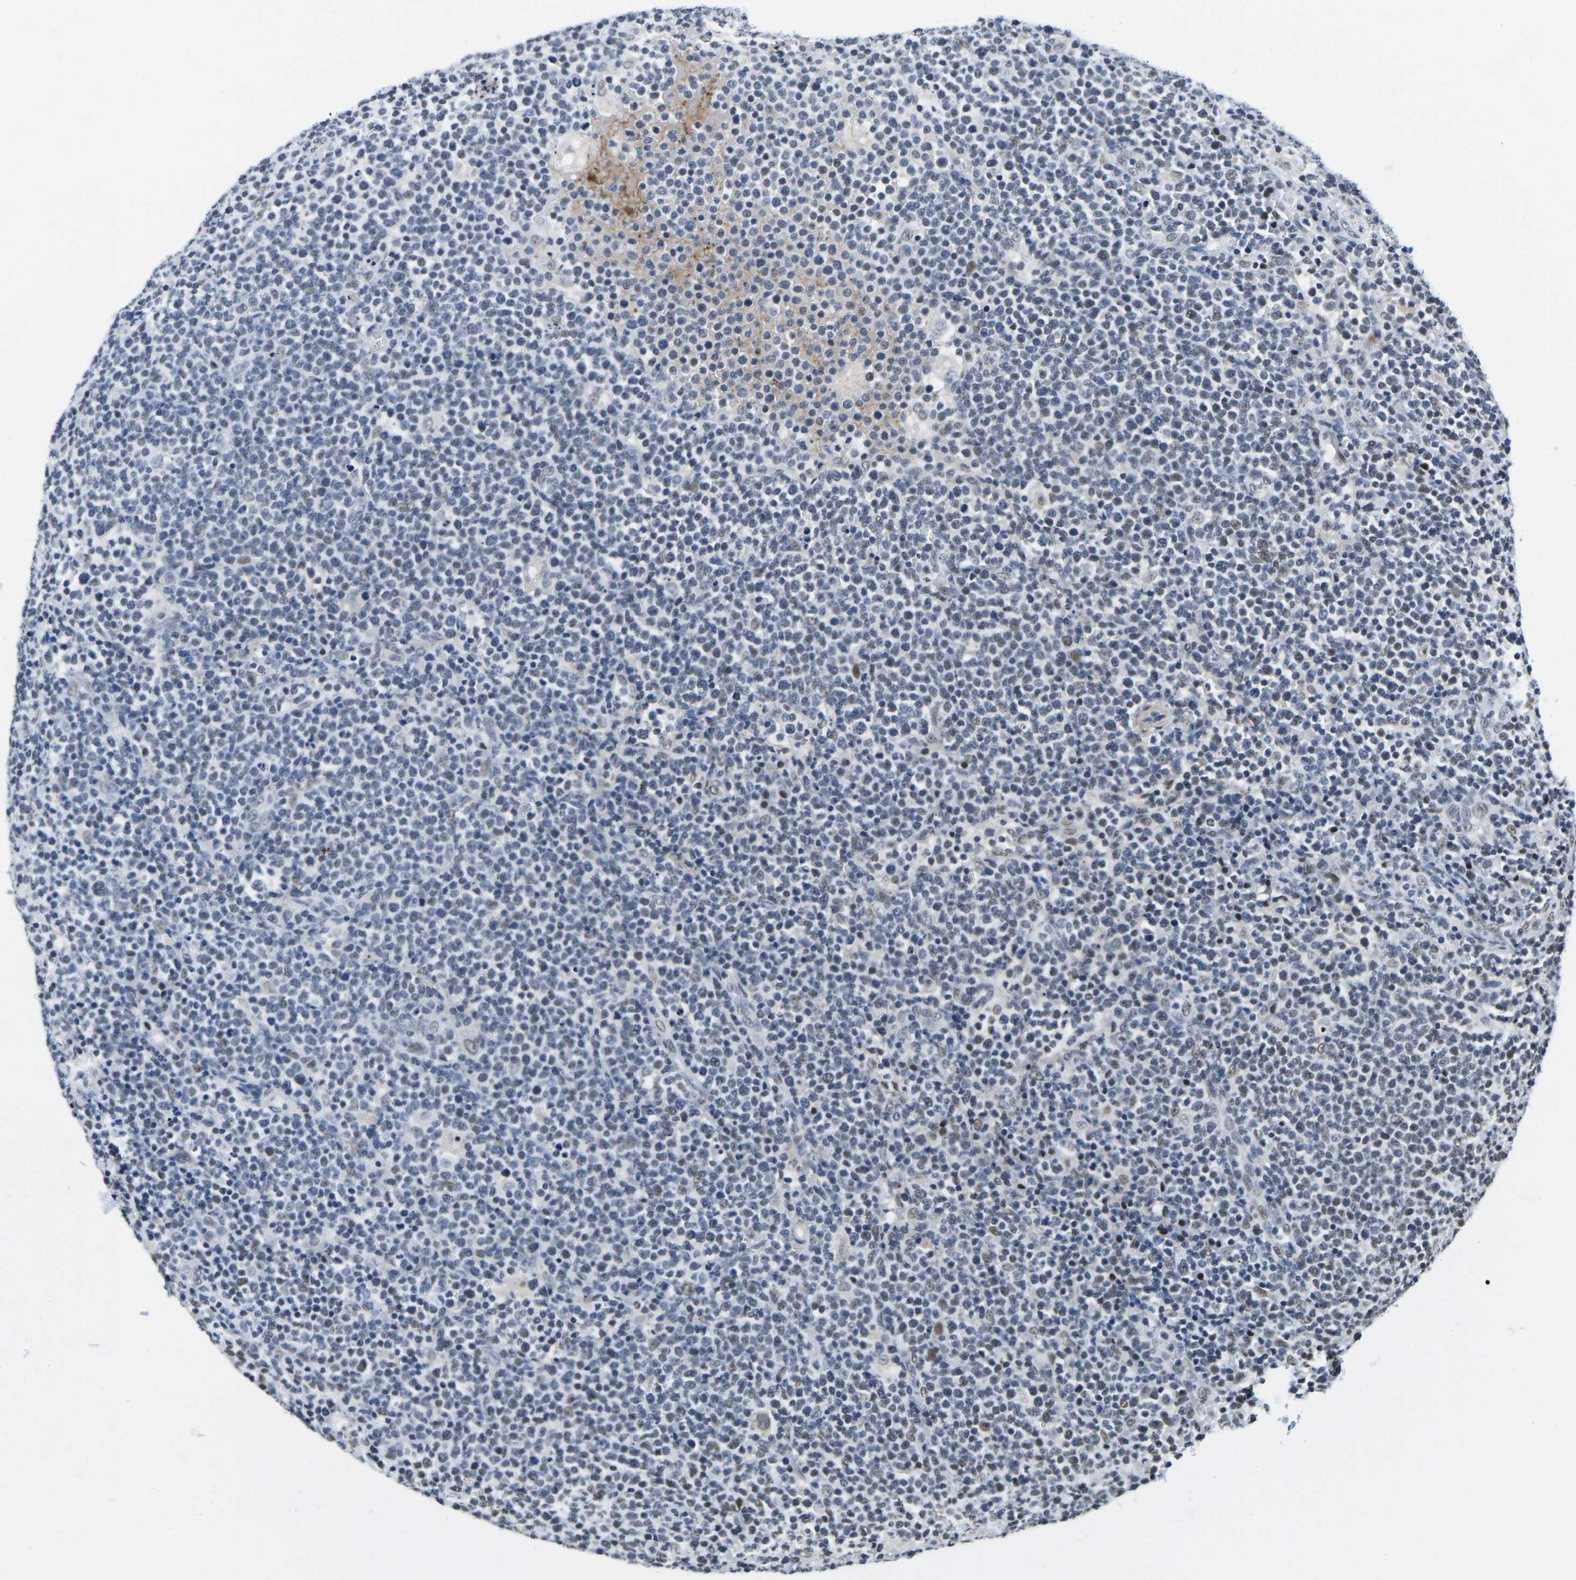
{"staining": {"intensity": "moderate", "quantity": "<25%", "location": "nuclear"}, "tissue": "lymphoma", "cell_type": "Tumor cells", "image_type": "cancer", "snomed": [{"axis": "morphology", "description": "Malignant lymphoma, non-Hodgkin's type, High grade"}, {"axis": "topography", "description": "Lymph node"}], "caption": "Immunohistochemical staining of lymphoma reveals low levels of moderate nuclear staining in about <25% of tumor cells.", "gene": "UBA1", "patient": {"sex": "male", "age": 61}}